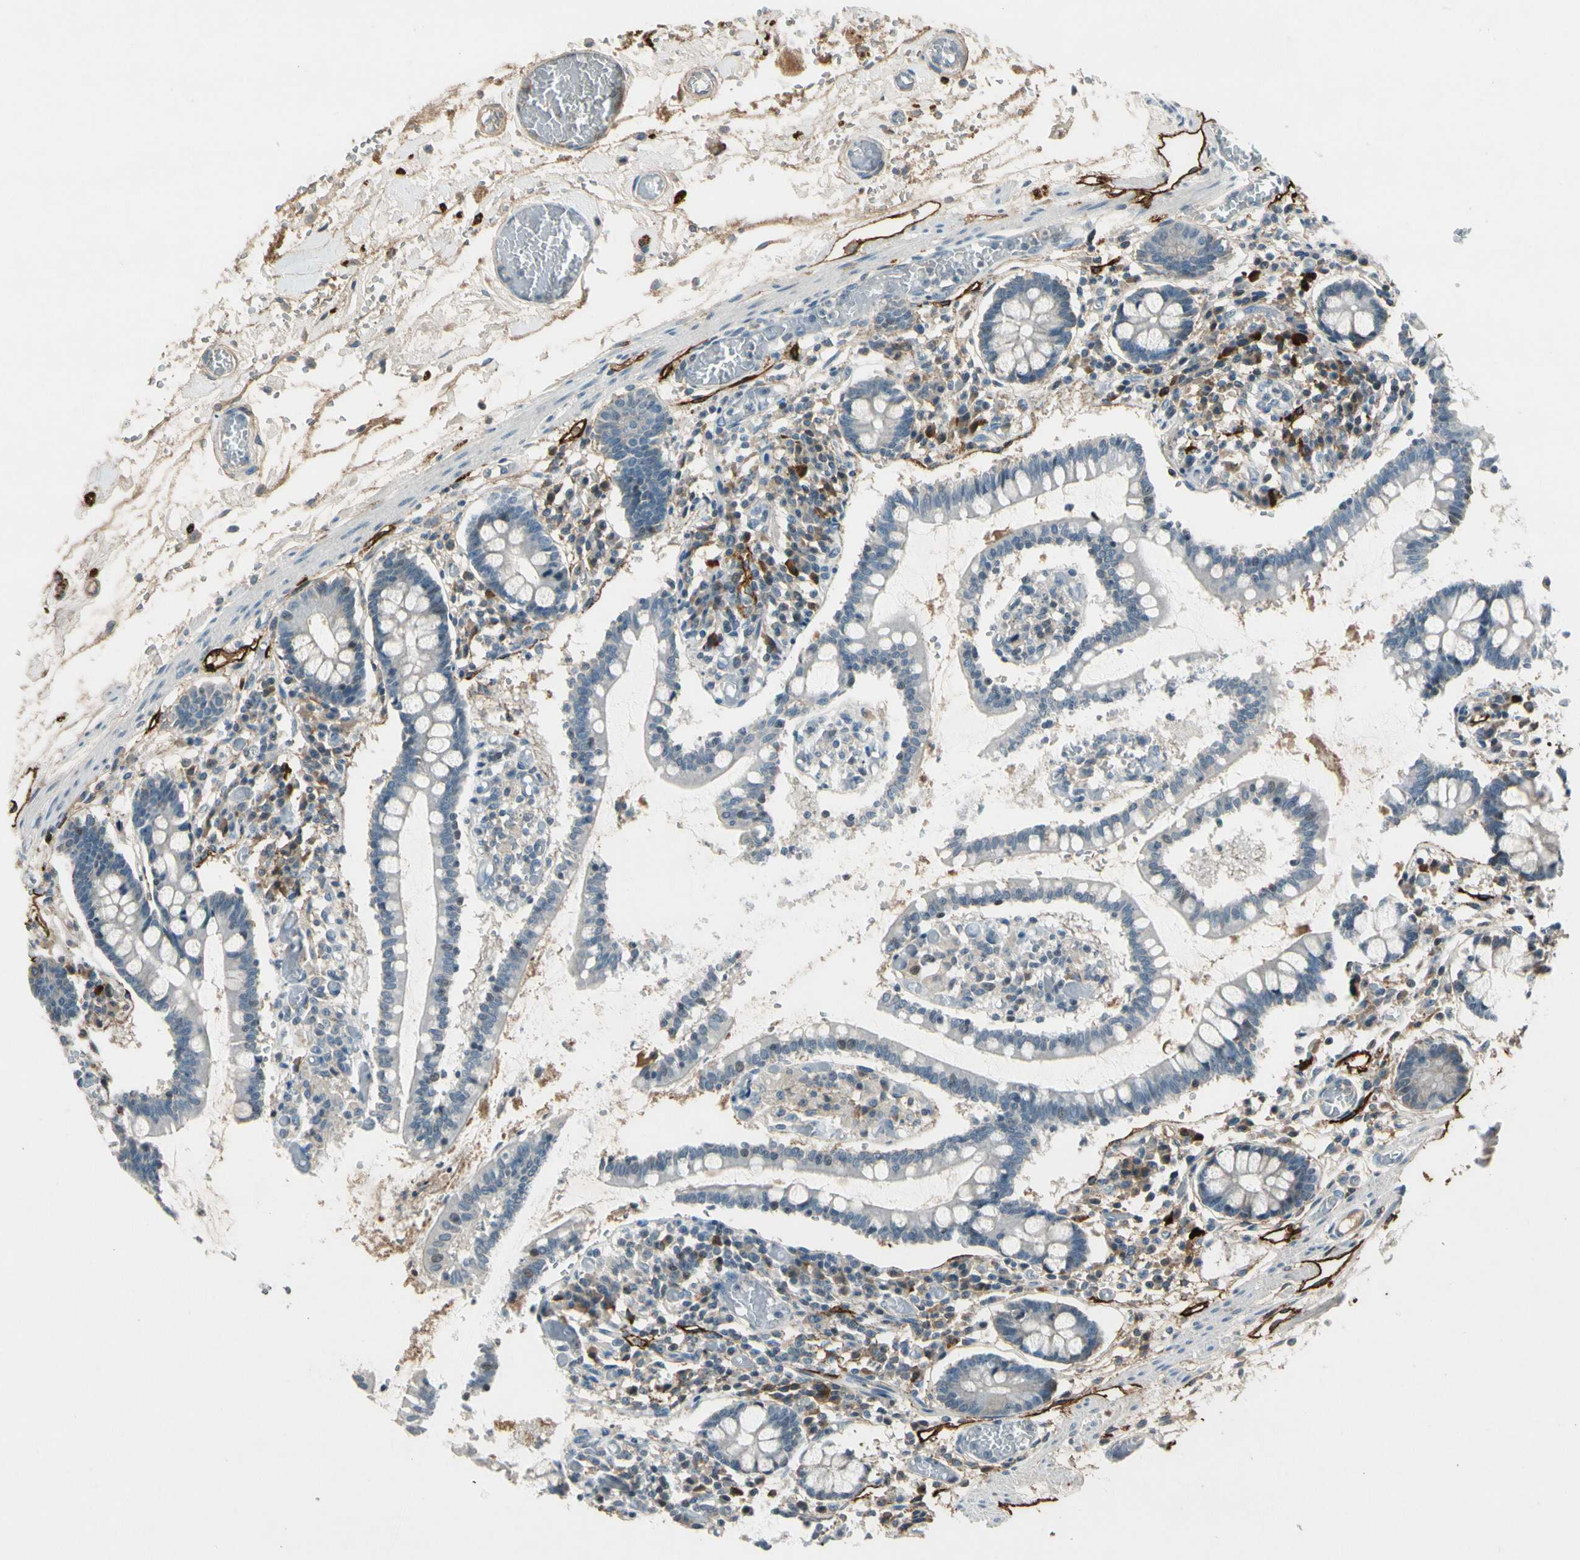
{"staining": {"intensity": "negative", "quantity": "none", "location": "none"}, "tissue": "small intestine", "cell_type": "Glandular cells", "image_type": "normal", "snomed": [{"axis": "morphology", "description": "Normal tissue, NOS"}, {"axis": "topography", "description": "Small intestine"}], "caption": "Histopathology image shows no protein positivity in glandular cells of unremarkable small intestine. Nuclei are stained in blue.", "gene": "PDPN", "patient": {"sex": "female", "age": 61}}